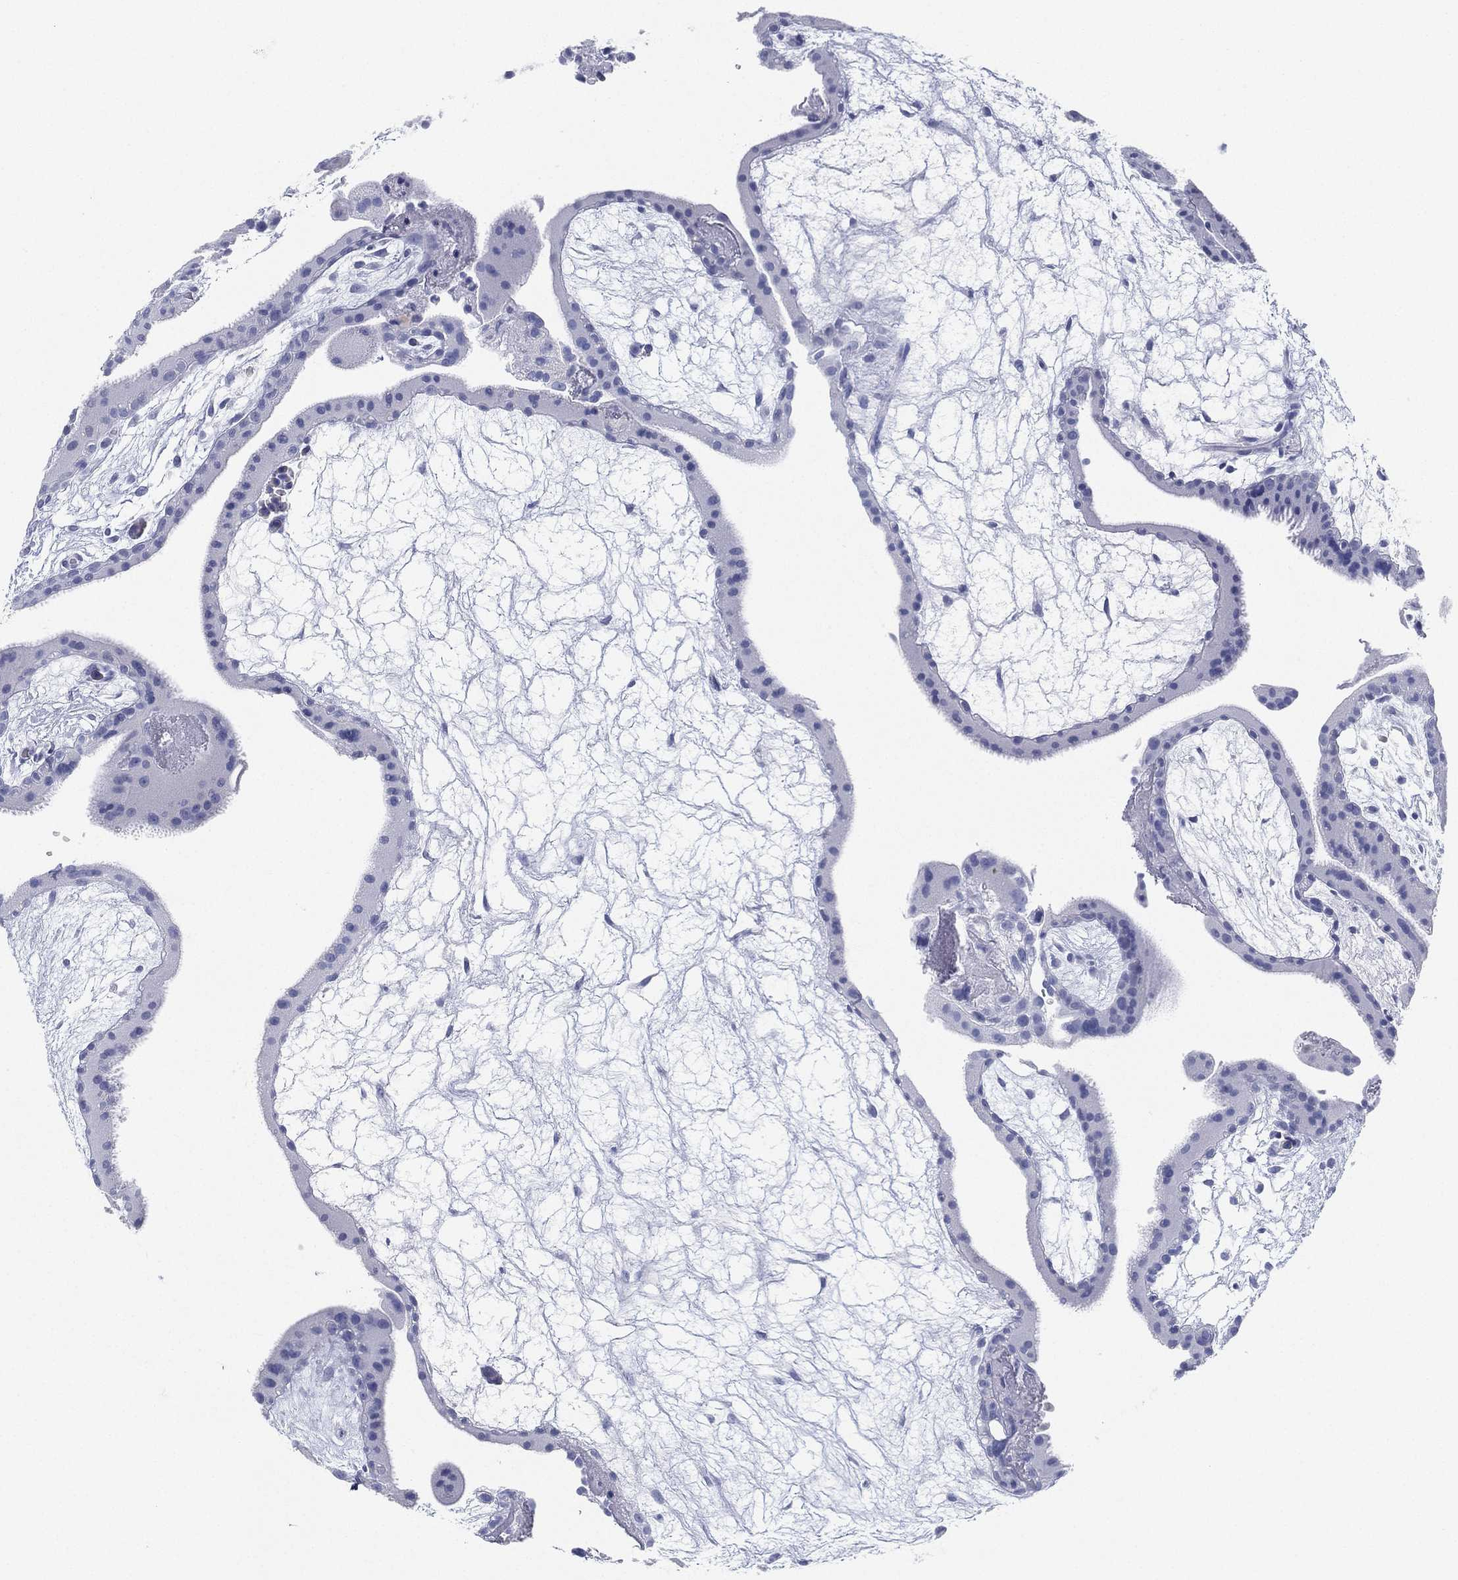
{"staining": {"intensity": "negative", "quantity": "none", "location": "none"}, "tissue": "placenta", "cell_type": "Decidual cells", "image_type": "normal", "snomed": [{"axis": "morphology", "description": "Normal tissue, NOS"}, {"axis": "topography", "description": "Placenta"}], "caption": "IHC photomicrograph of unremarkable placenta: placenta stained with DAB (3,3'-diaminobenzidine) exhibits no significant protein positivity in decidual cells.", "gene": "GPR61", "patient": {"sex": "female", "age": 19}}